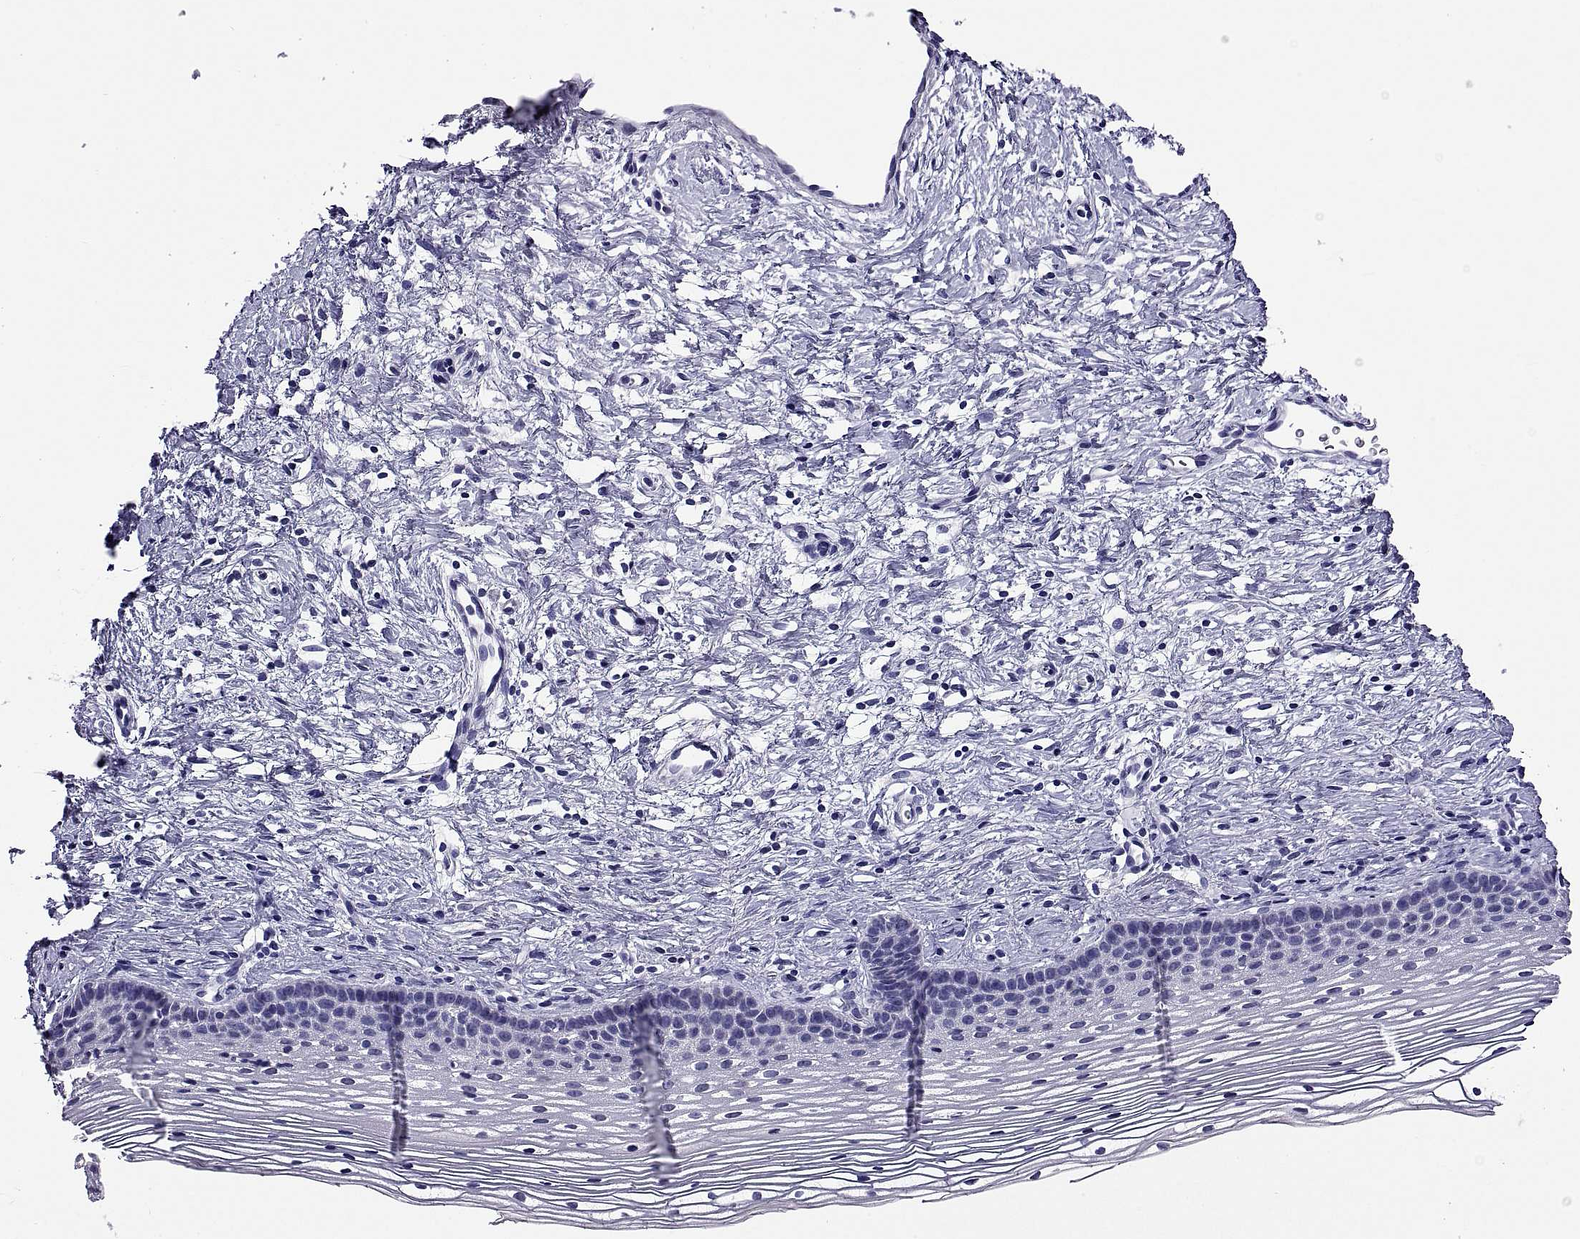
{"staining": {"intensity": "negative", "quantity": "none", "location": "none"}, "tissue": "cervix", "cell_type": "Glandular cells", "image_type": "normal", "snomed": [{"axis": "morphology", "description": "Normal tissue, NOS"}, {"axis": "topography", "description": "Cervix"}], "caption": "Immunohistochemistry (IHC) of normal human cervix shows no staining in glandular cells. (DAB IHC with hematoxylin counter stain).", "gene": "TGFBR3L", "patient": {"sex": "female", "age": 39}}